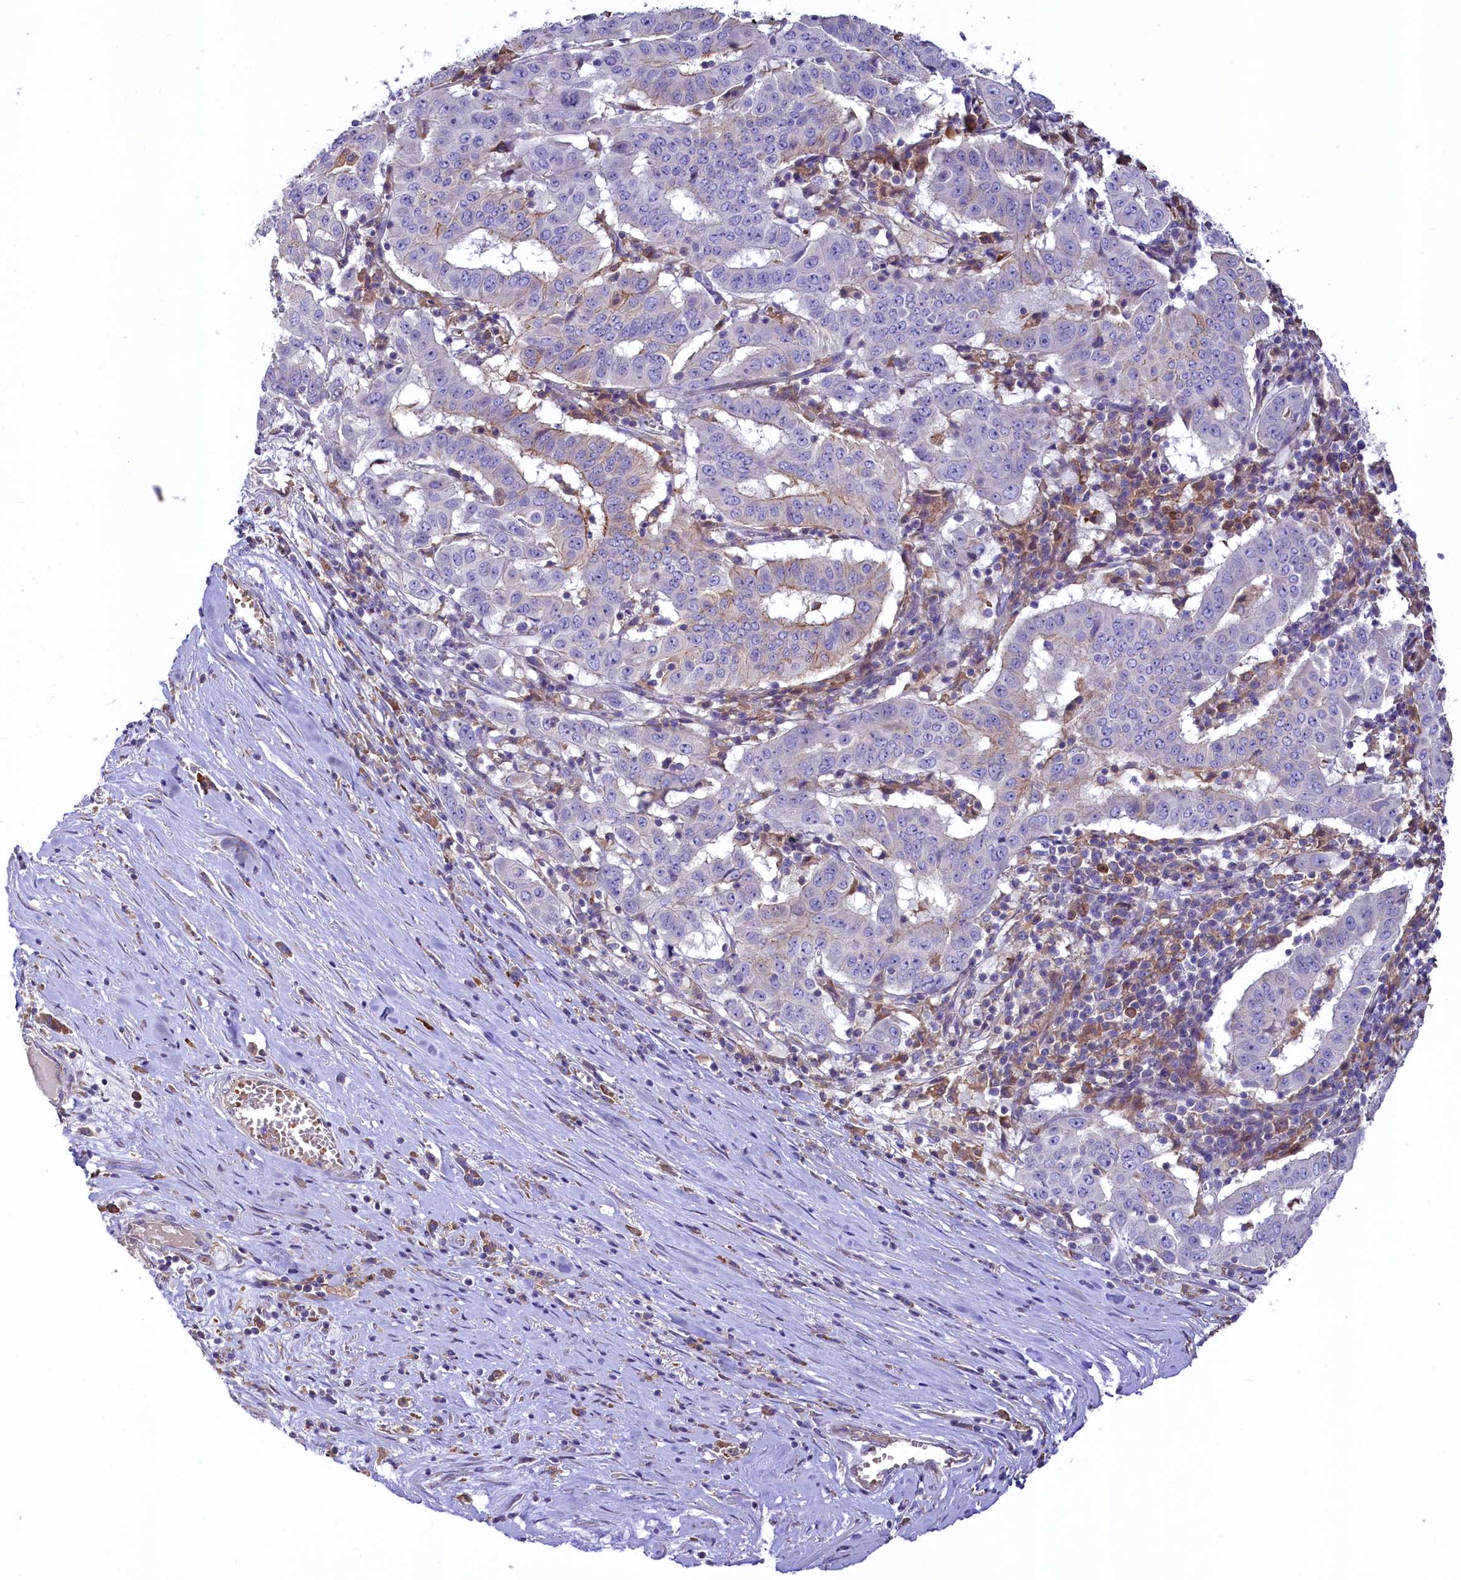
{"staining": {"intensity": "negative", "quantity": "none", "location": "none"}, "tissue": "pancreatic cancer", "cell_type": "Tumor cells", "image_type": "cancer", "snomed": [{"axis": "morphology", "description": "Adenocarcinoma, NOS"}, {"axis": "topography", "description": "Pancreas"}], "caption": "The image demonstrates no significant staining in tumor cells of pancreatic cancer.", "gene": "HPS6", "patient": {"sex": "male", "age": 63}}